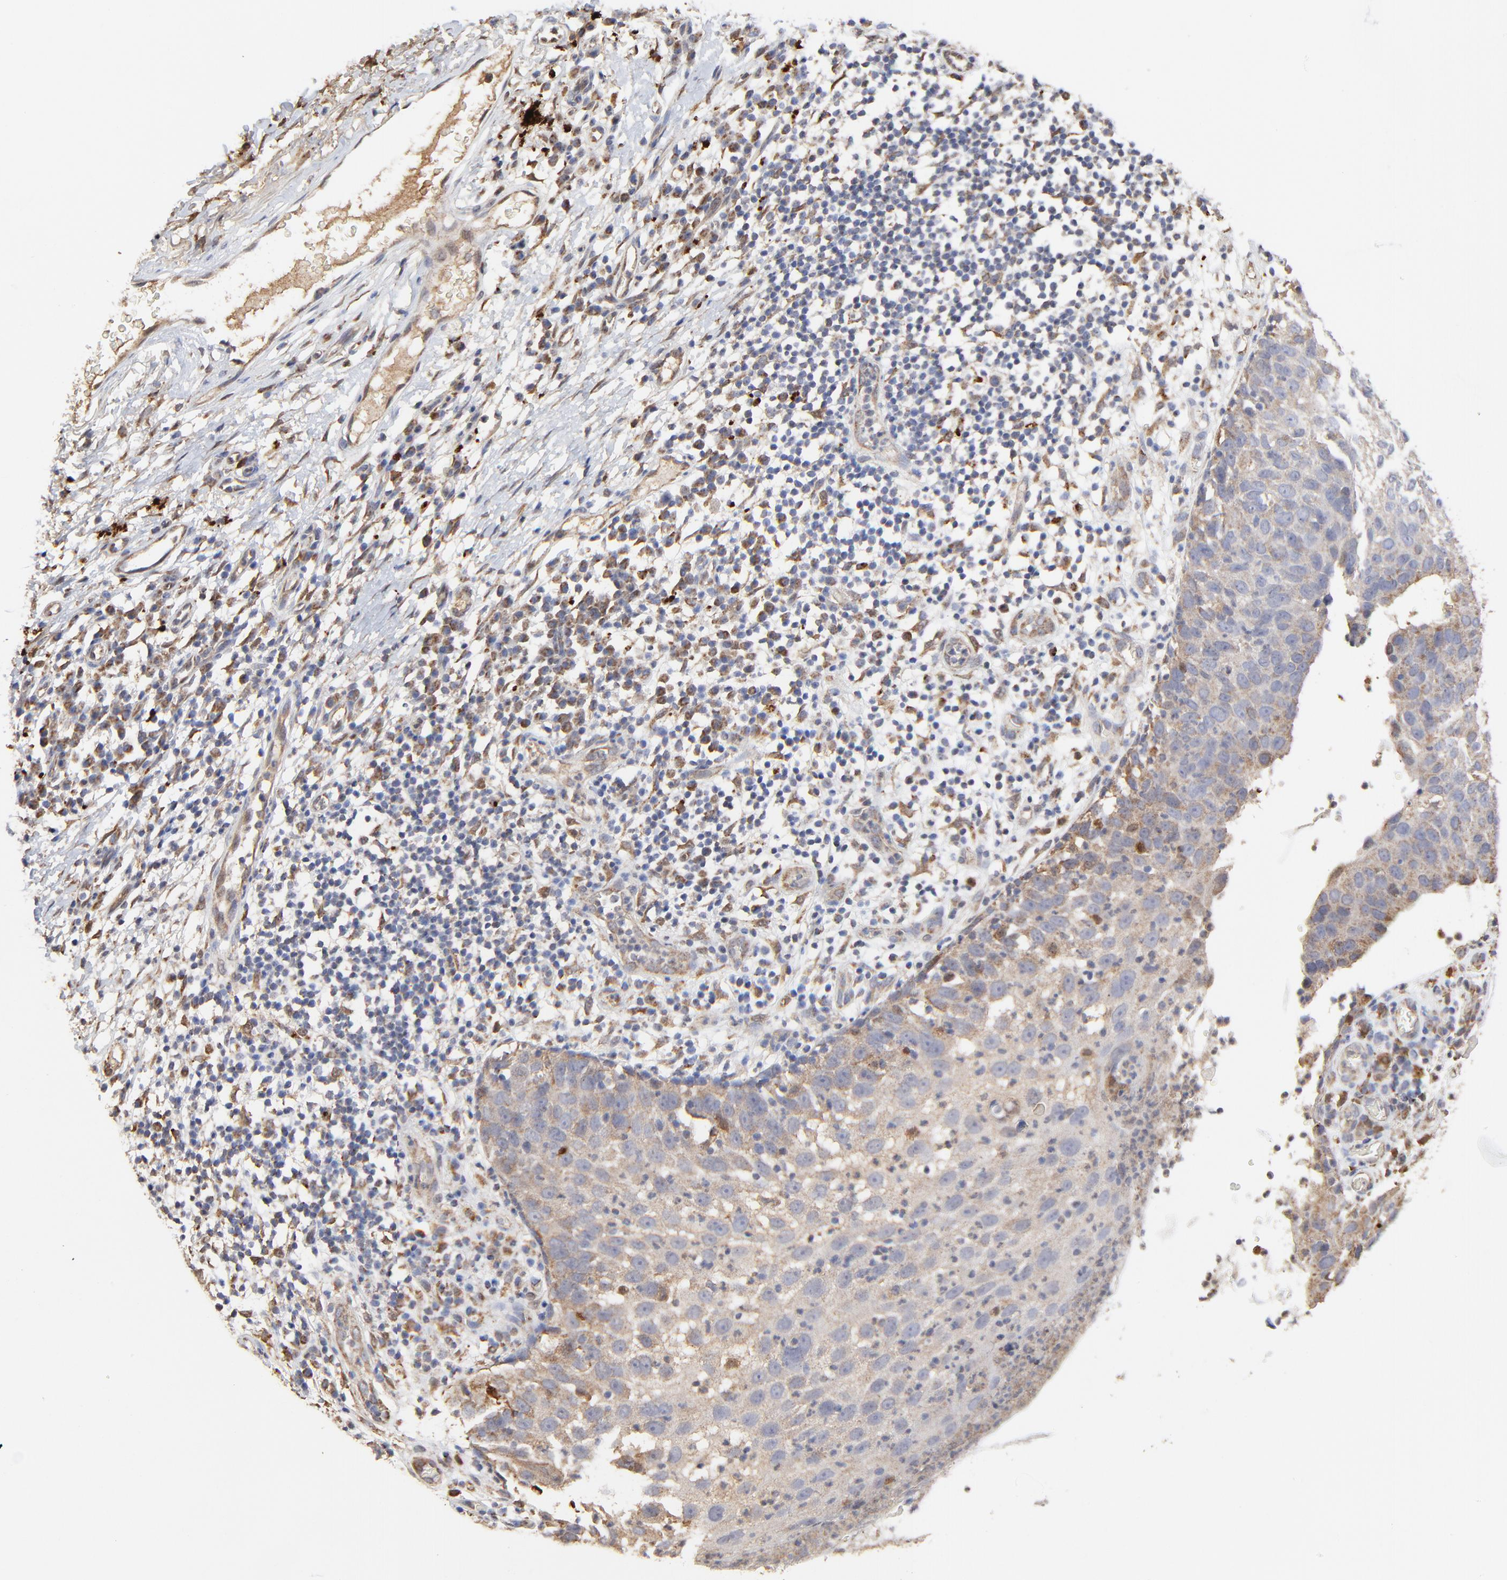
{"staining": {"intensity": "weak", "quantity": ">75%", "location": "cytoplasmic/membranous"}, "tissue": "skin cancer", "cell_type": "Tumor cells", "image_type": "cancer", "snomed": [{"axis": "morphology", "description": "Squamous cell carcinoma, NOS"}, {"axis": "topography", "description": "Skin"}], "caption": "Immunohistochemical staining of squamous cell carcinoma (skin) shows low levels of weak cytoplasmic/membranous staining in approximately >75% of tumor cells. Nuclei are stained in blue.", "gene": "LGALS3", "patient": {"sex": "male", "age": 87}}